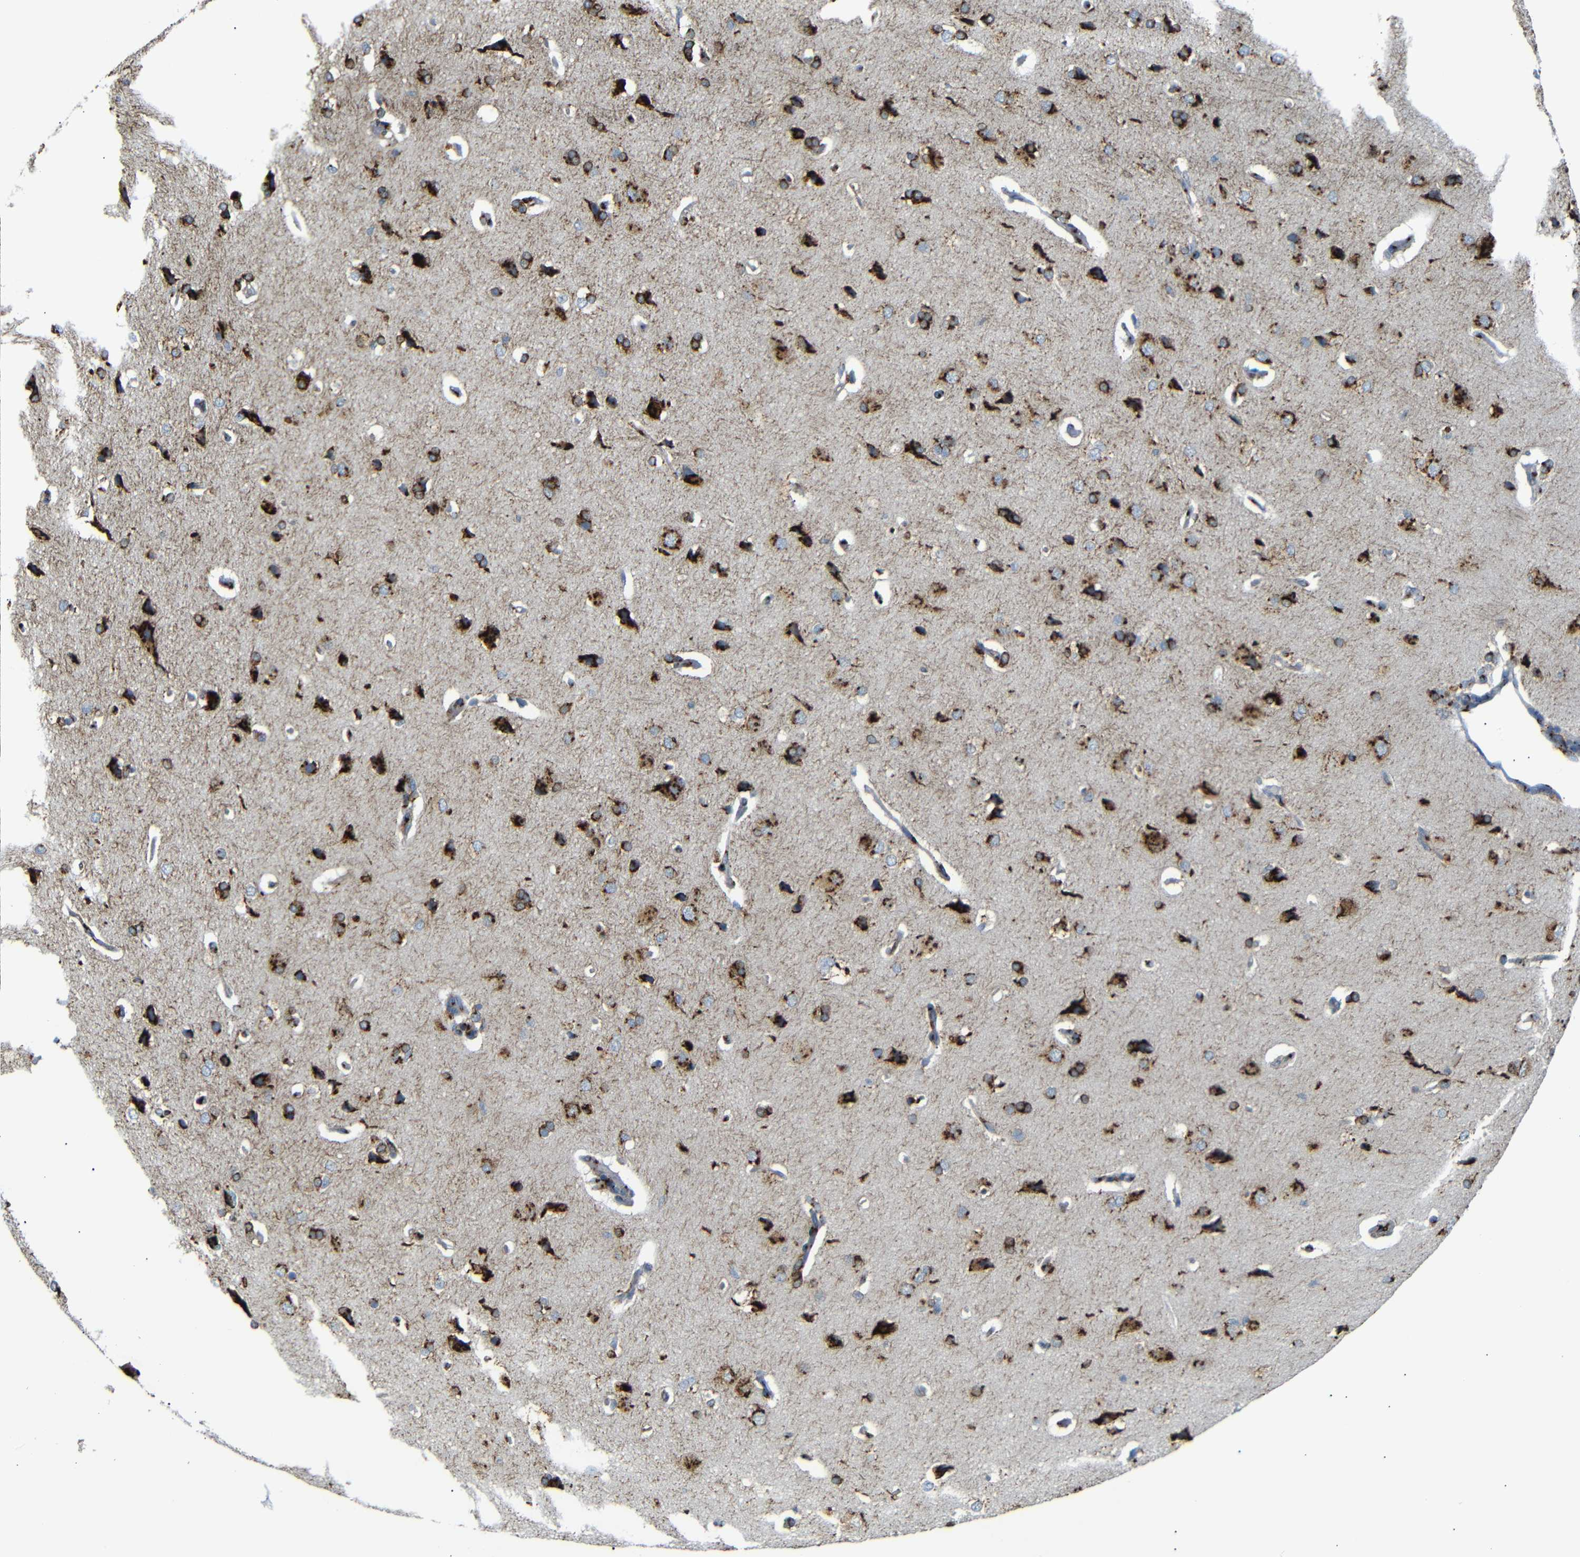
{"staining": {"intensity": "strong", "quantity": "25%-75%", "location": "cytoplasmic/membranous"}, "tissue": "cerebral cortex", "cell_type": "Endothelial cells", "image_type": "normal", "snomed": [{"axis": "morphology", "description": "Normal tissue, NOS"}, {"axis": "topography", "description": "Cerebral cortex"}], "caption": "Immunohistochemical staining of normal human cerebral cortex demonstrates high levels of strong cytoplasmic/membranous expression in about 25%-75% of endothelial cells. The staining was performed using DAB to visualize the protein expression in brown, while the nuclei were stained in blue with hematoxylin (Magnification: 20x).", "gene": "TGOLN2", "patient": {"sex": "male", "age": 62}}